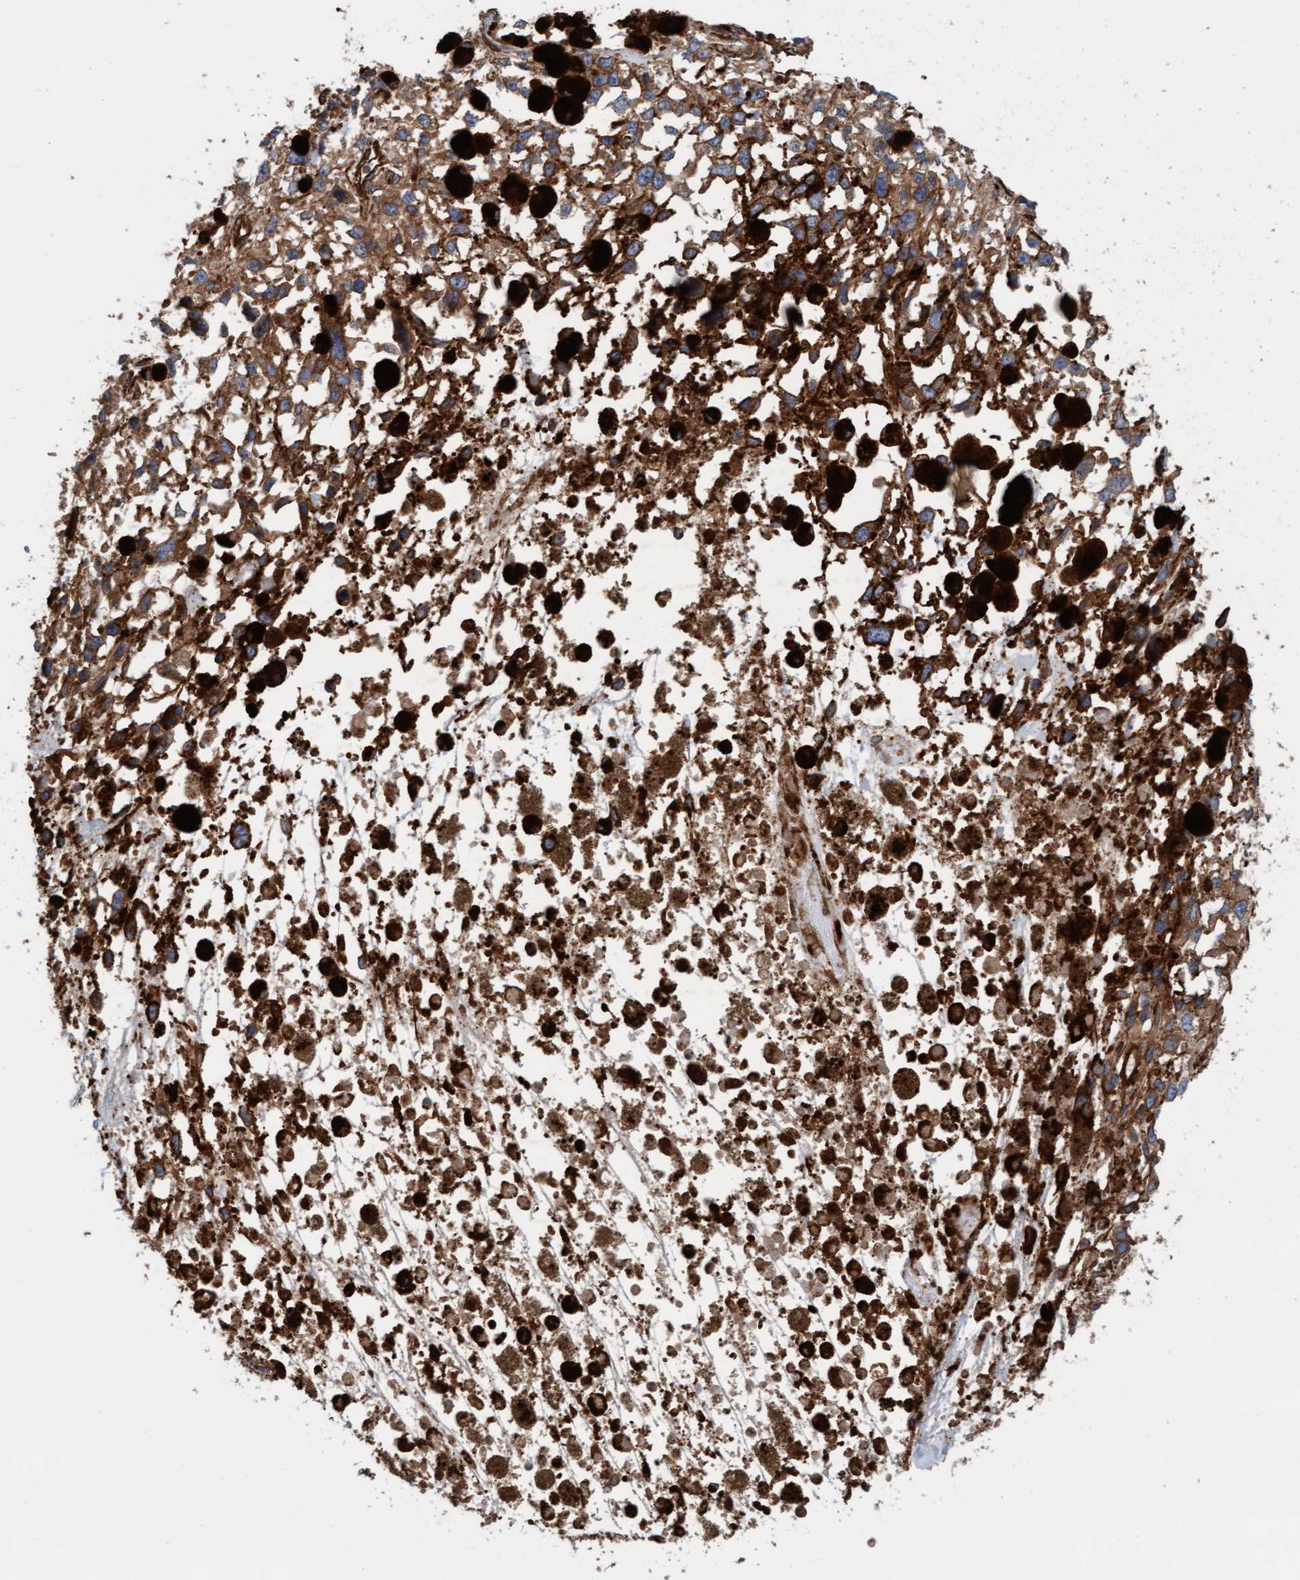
{"staining": {"intensity": "moderate", "quantity": ">75%", "location": "cytoplasmic/membranous"}, "tissue": "melanoma", "cell_type": "Tumor cells", "image_type": "cancer", "snomed": [{"axis": "morphology", "description": "Malignant melanoma, Metastatic site"}, {"axis": "topography", "description": "Lymph node"}], "caption": "Tumor cells show moderate cytoplasmic/membranous positivity in approximately >75% of cells in malignant melanoma (metastatic site).", "gene": "STXBP4", "patient": {"sex": "male", "age": 59}}